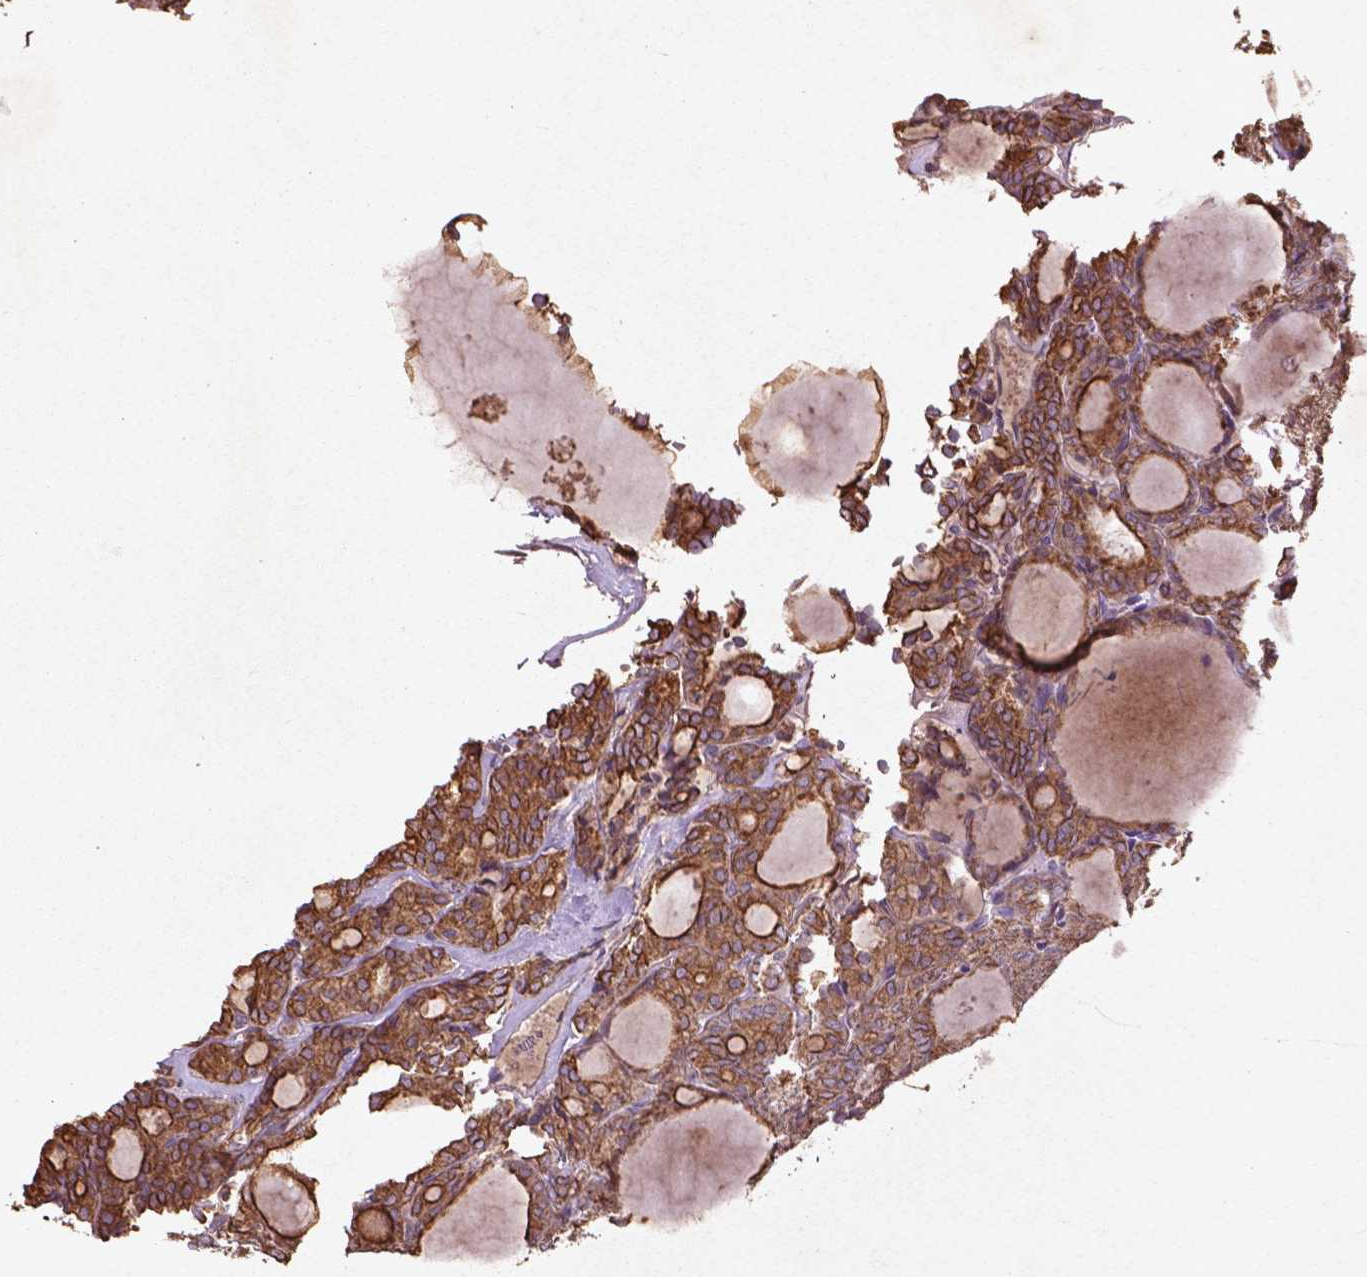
{"staining": {"intensity": "strong", "quantity": ">75%", "location": "cytoplasmic/membranous"}, "tissue": "thyroid cancer", "cell_type": "Tumor cells", "image_type": "cancer", "snomed": [{"axis": "morphology", "description": "Follicular adenoma carcinoma, NOS"}, {"axis": "topography", "description": "Thyroid gland"}], "caption": "Protein expression analysis of follicular adenoma carcinoma (thyroid) exhibits strong cytoplasmic/membranous staining in approximately >75% of tumor cells. The staining was performed using DAB (3,3'-diaminobenzidine) to visualize the protein expression in brown, while the nuclei were stained in blue with hematoxylin (Magnification: 20x).", "gene": "COQ2", "patient": {"sex": "male", "age": 74}}